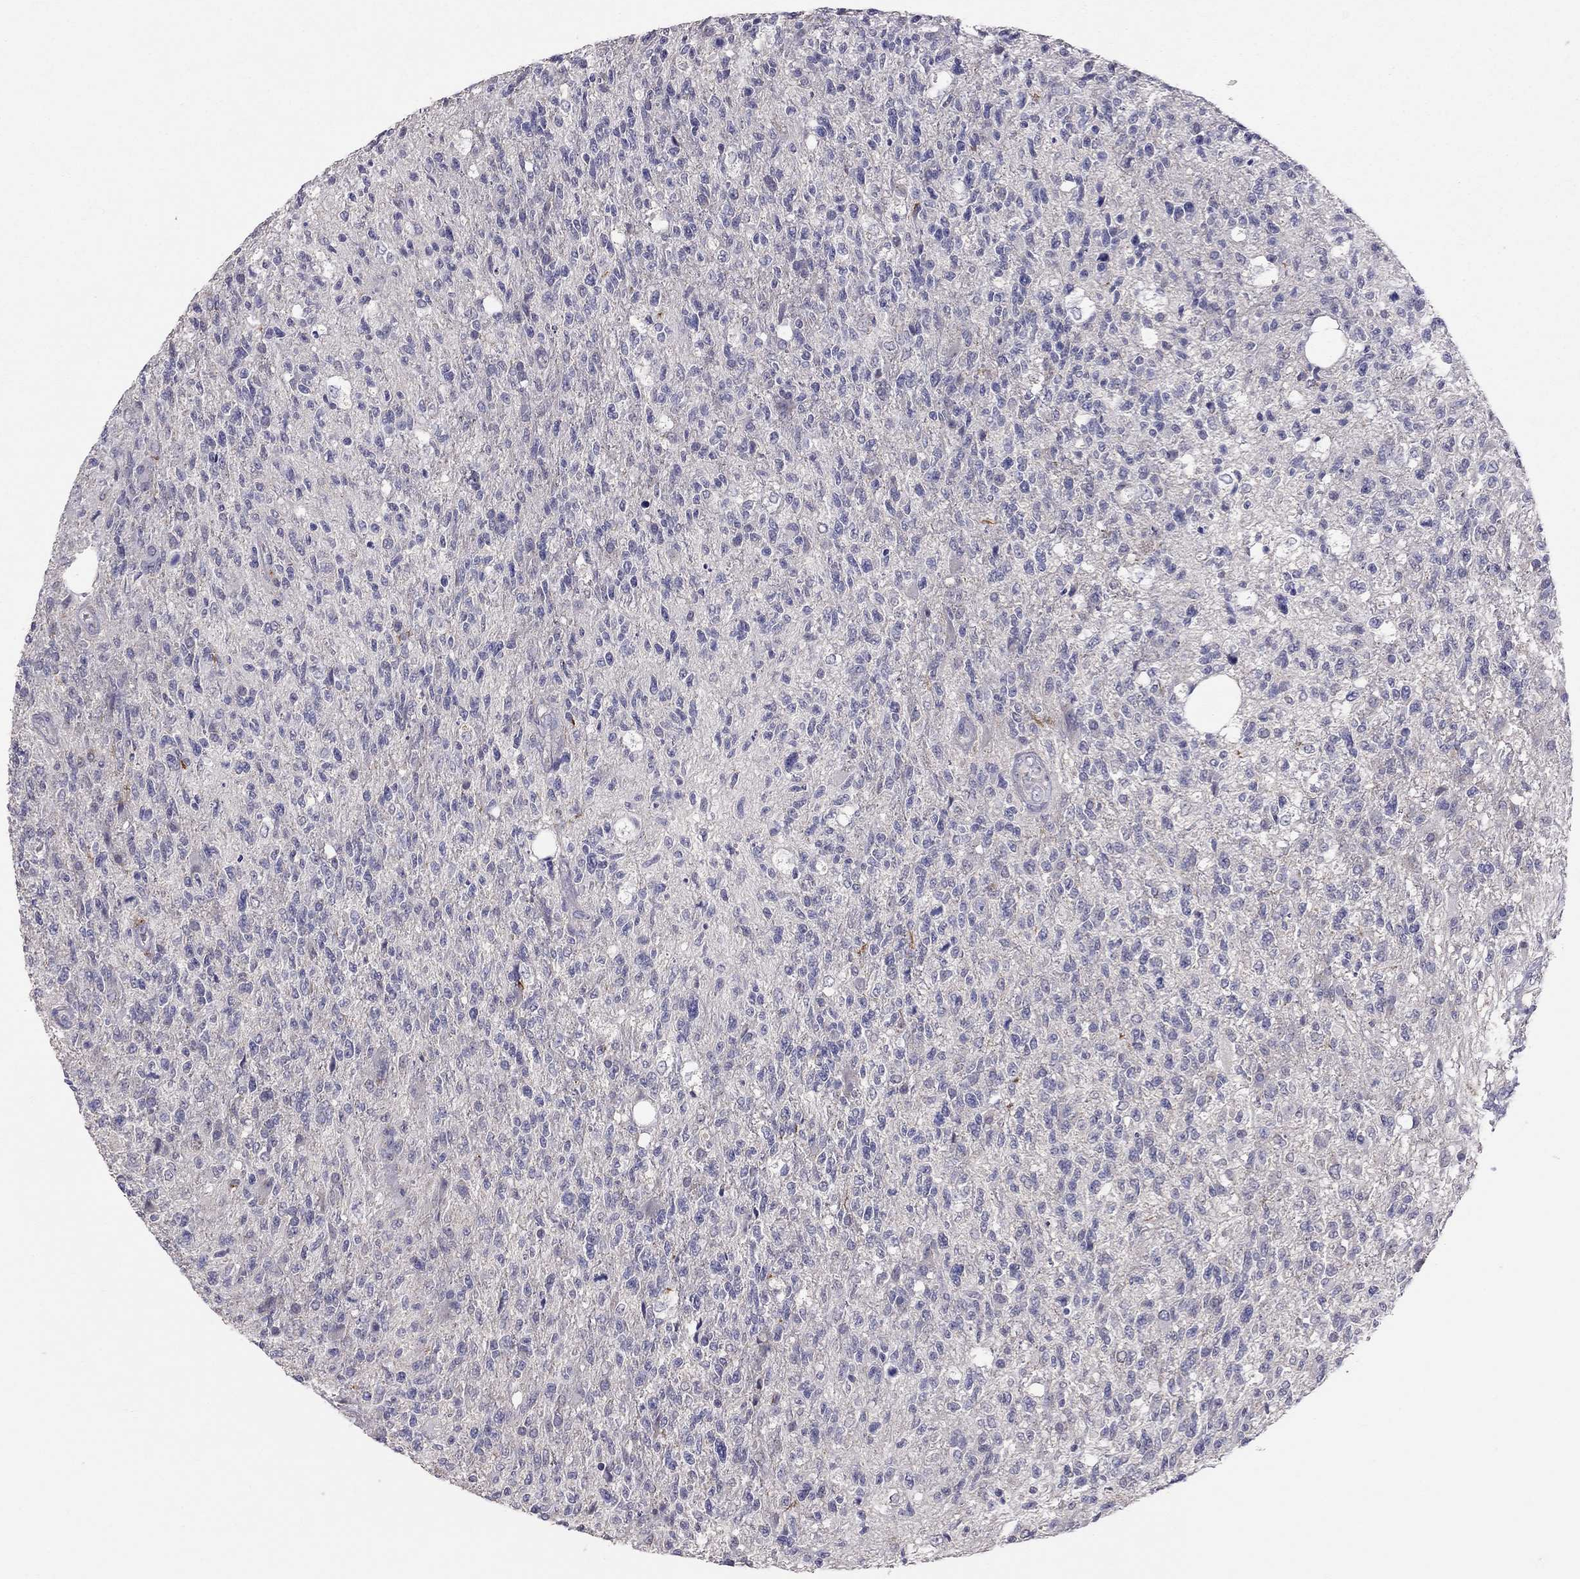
{"staining": {"intensity": "negative", "quantity": "none", "location": "none"}, "tissue": "glioma", "cell_type": "Tumor cells", "image_type": "cancer", "snomed": [{"axis": "morphology", "description": "Glioma, malignant, High grade"}, {"axis": "topography", "description": "Brain"}], "caption": "DAB immunohistochemical staining of high-grade glioma (malignant) reveals no significant positivity in tumor cells. (DAB immunohistochemistry (IHC) visualized using brightfield microscopy, high magnification).", "gene": "RTP5", "patient": {"sex": "male", "age": 56}}